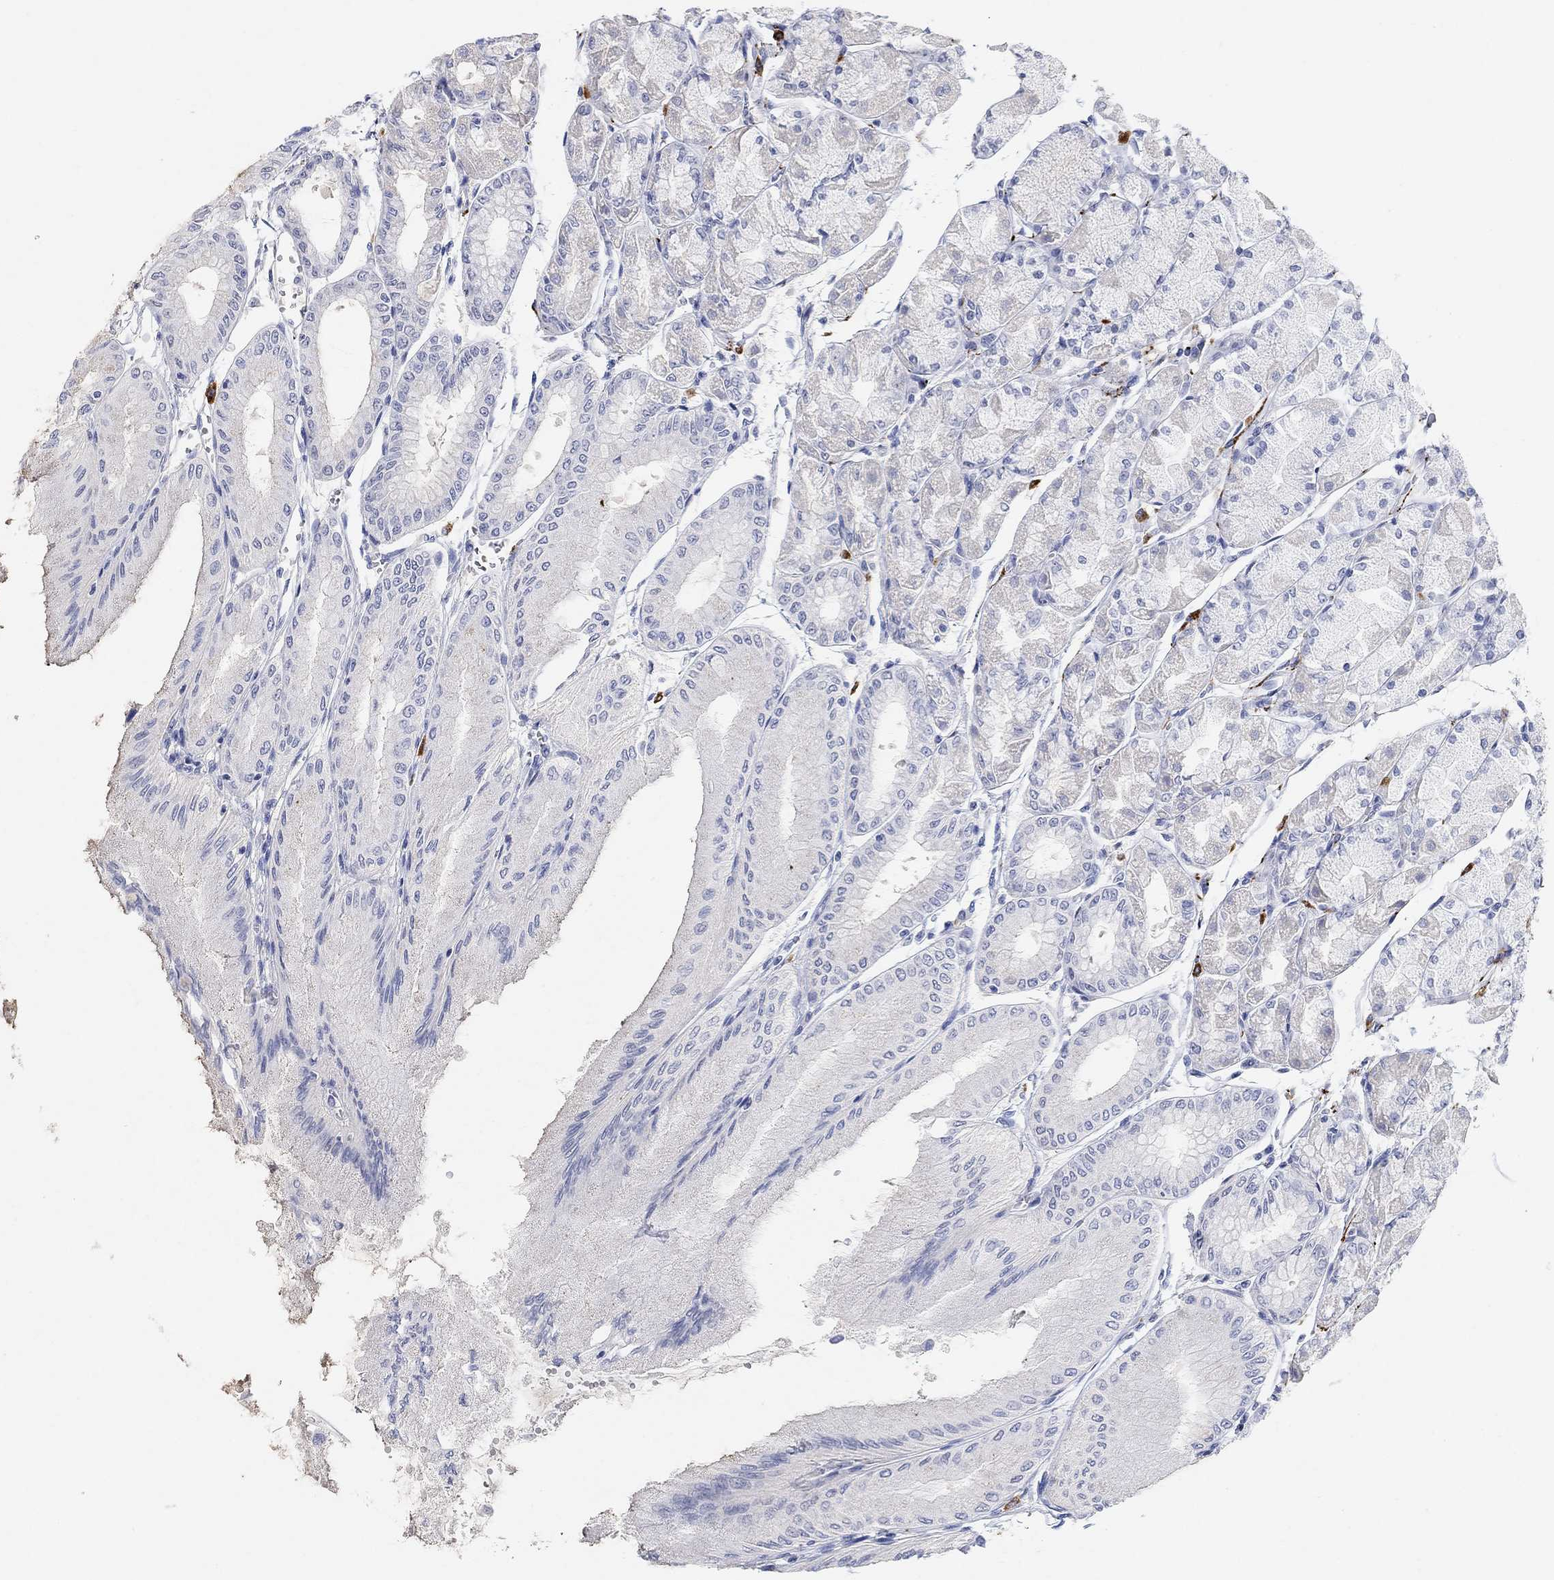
{"staining": {"intensity": "negative", "quantity": "none", "location": "none"}, "tissue": "stomach", "cell_type": "Glandular cells", "image_type": "normal", "snomed": [{"axis": "morphology", "description": "Normal tissue, NOS"}, {"axis": "topography", "description": "Stomach, upper"}], "caption": "This is an immunohistochemistry (IHC) micrograph of normal human stomach. There is no expression in glandular cells.", "gene": "VAT1L", "patient": {"sex": "male", "age": 60}}